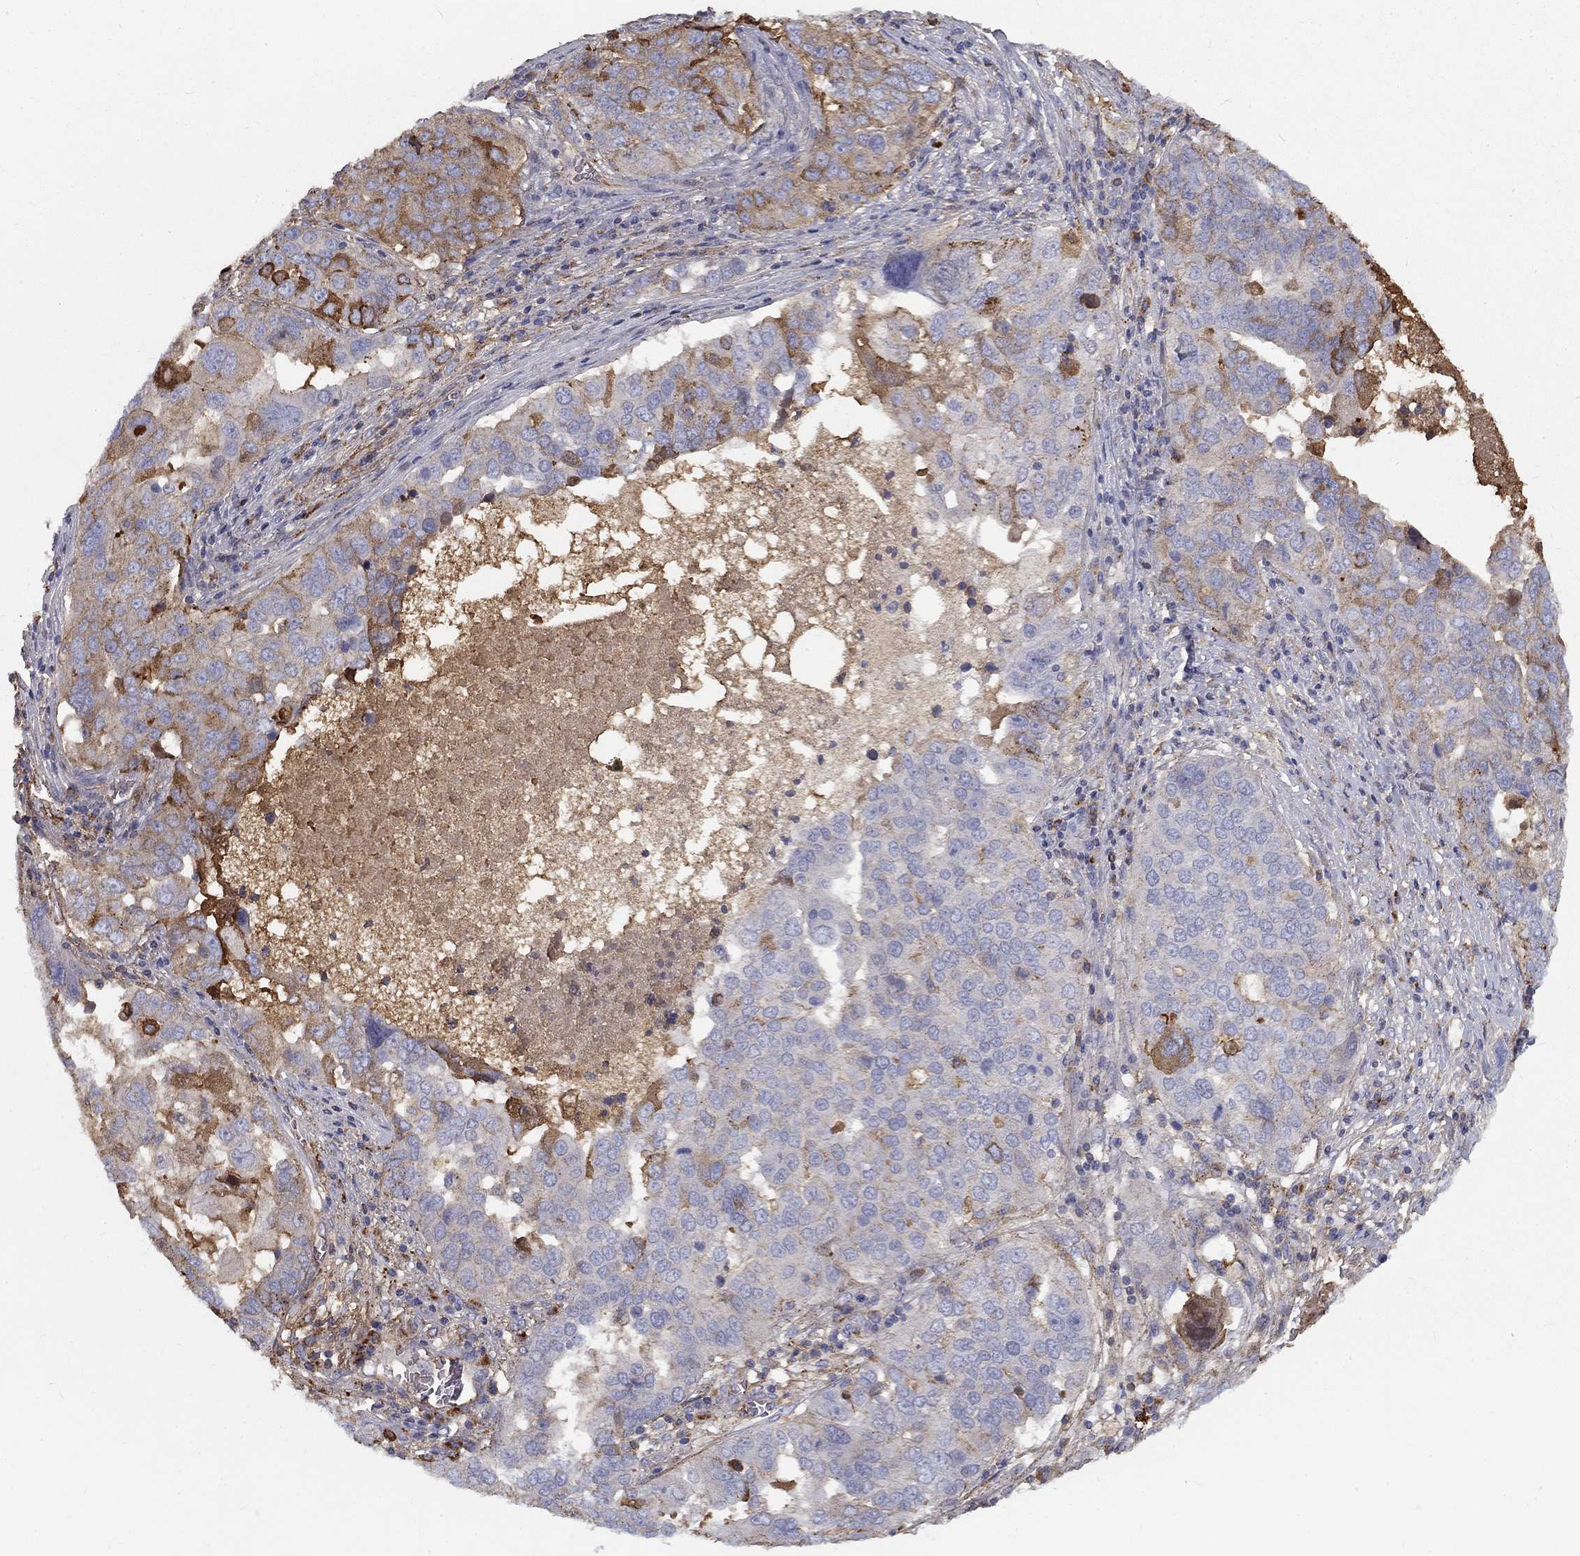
{"staining": {"intensity": "strong", "quantity": "<25%", "location": "cytoplasmic/membranous"}, "tissue": "ovarian cancer", "cell_type": "Tumor cells", "image_type": "cancer", "snomed": [{"axis": "morphology", "description": "Carcinoma, endometroid"}, {"axis": "topography", "description": "Soft tissue"}, {"axis": "topography", "description": "Ovary"}], "caption": "Ovarian cancer (endometroid carcinoma) stained with DAB immunohistochemistry shows medium levels of strong cytoplasmic/membranous positivity in about <25% of tumor cells. (DAB = brown stain, brightfield microscopy at high magnification).", "gene": "EPDR1", "patient": {"sex": "female", "age": 52}}